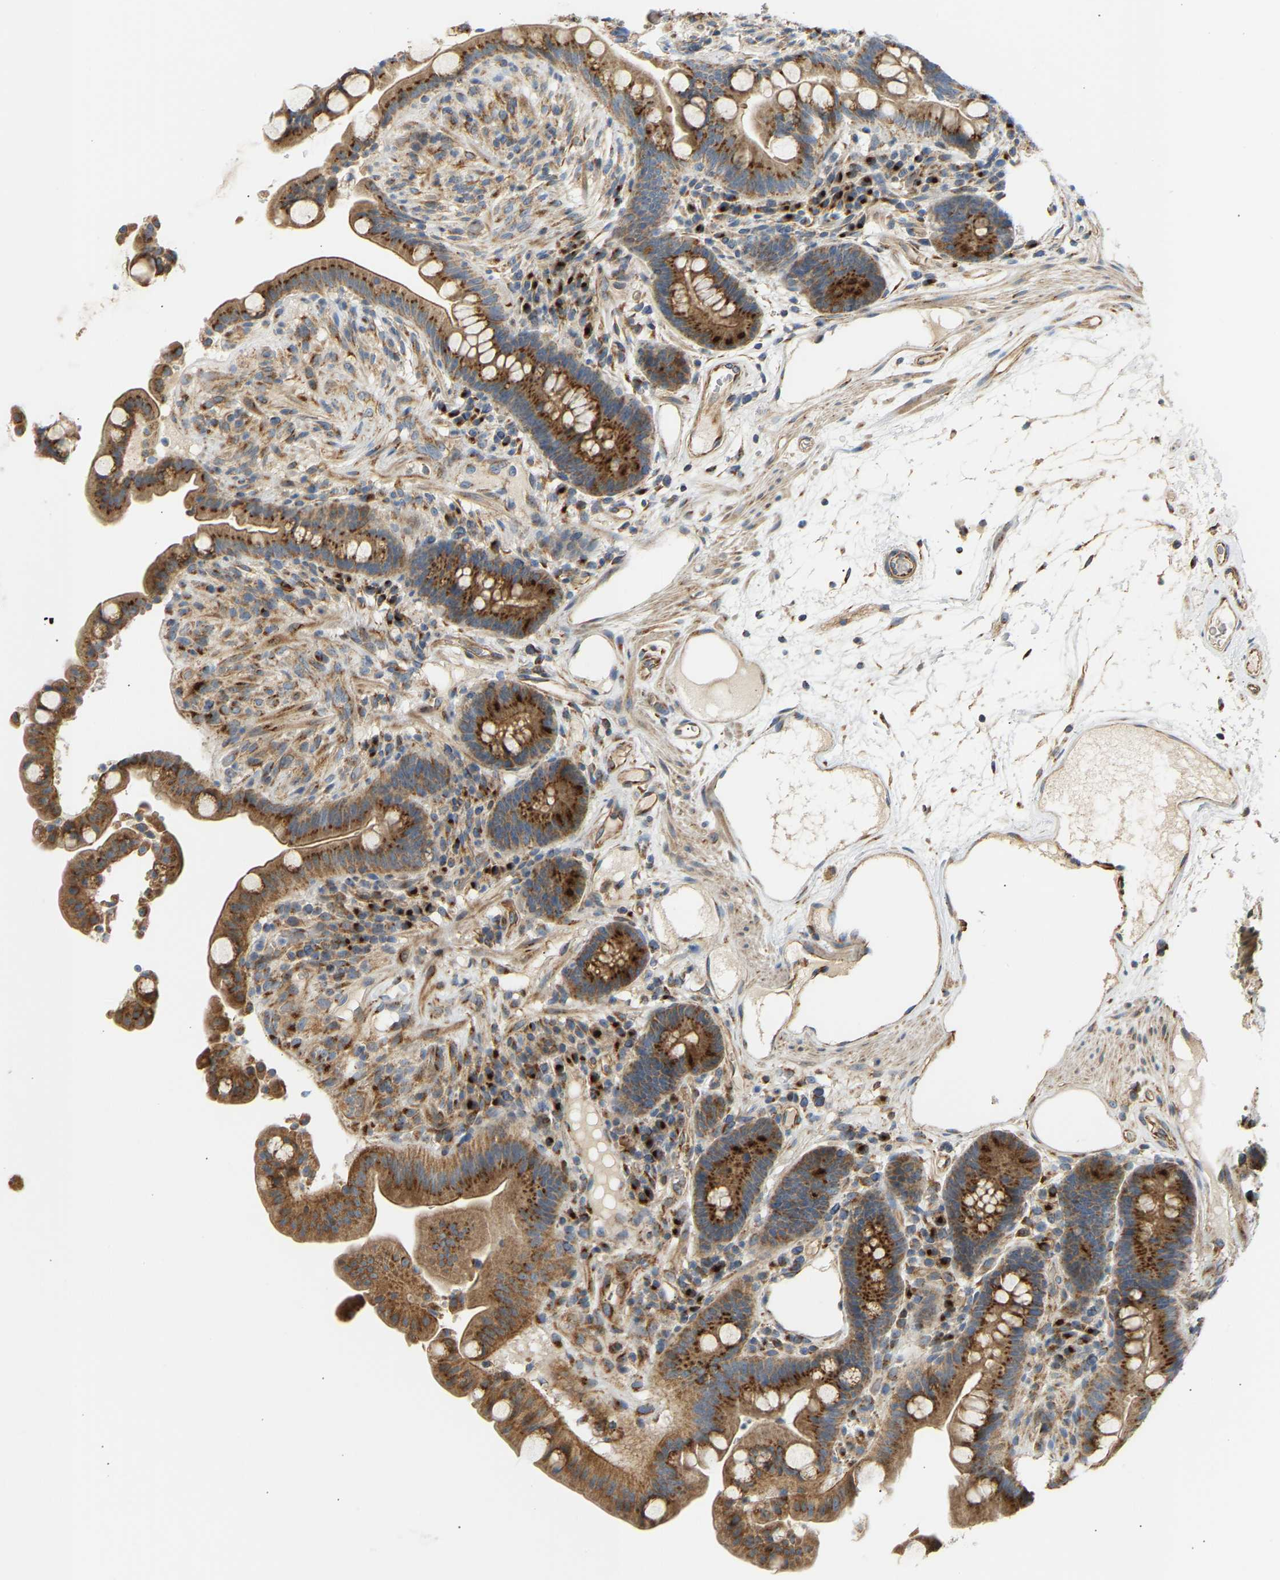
{"staining": {"intensity": "weak", "quantity": ">75%", "location": "cytoplasmic/membranous"}, "tissue": "colon", "cell_type": "Endothelial cells", "image_type": "normal", "snomed": [{"axis": "morphology", "description": "Normal tissue, NOS"}, {"axis": "topography", "description": "Colon"}], "caption": "IHC of benign human colon demonstrates low levels of weak cytoplasmic/membranous positivity in approximately >75% of endothelial cells. The staining was performed using DAB, with brown indicating positive protein expression. Nuclei are stained blue with hematoxylin.", "gene": "YIPF2", "patient": {"sex": "male", "age": 73}}